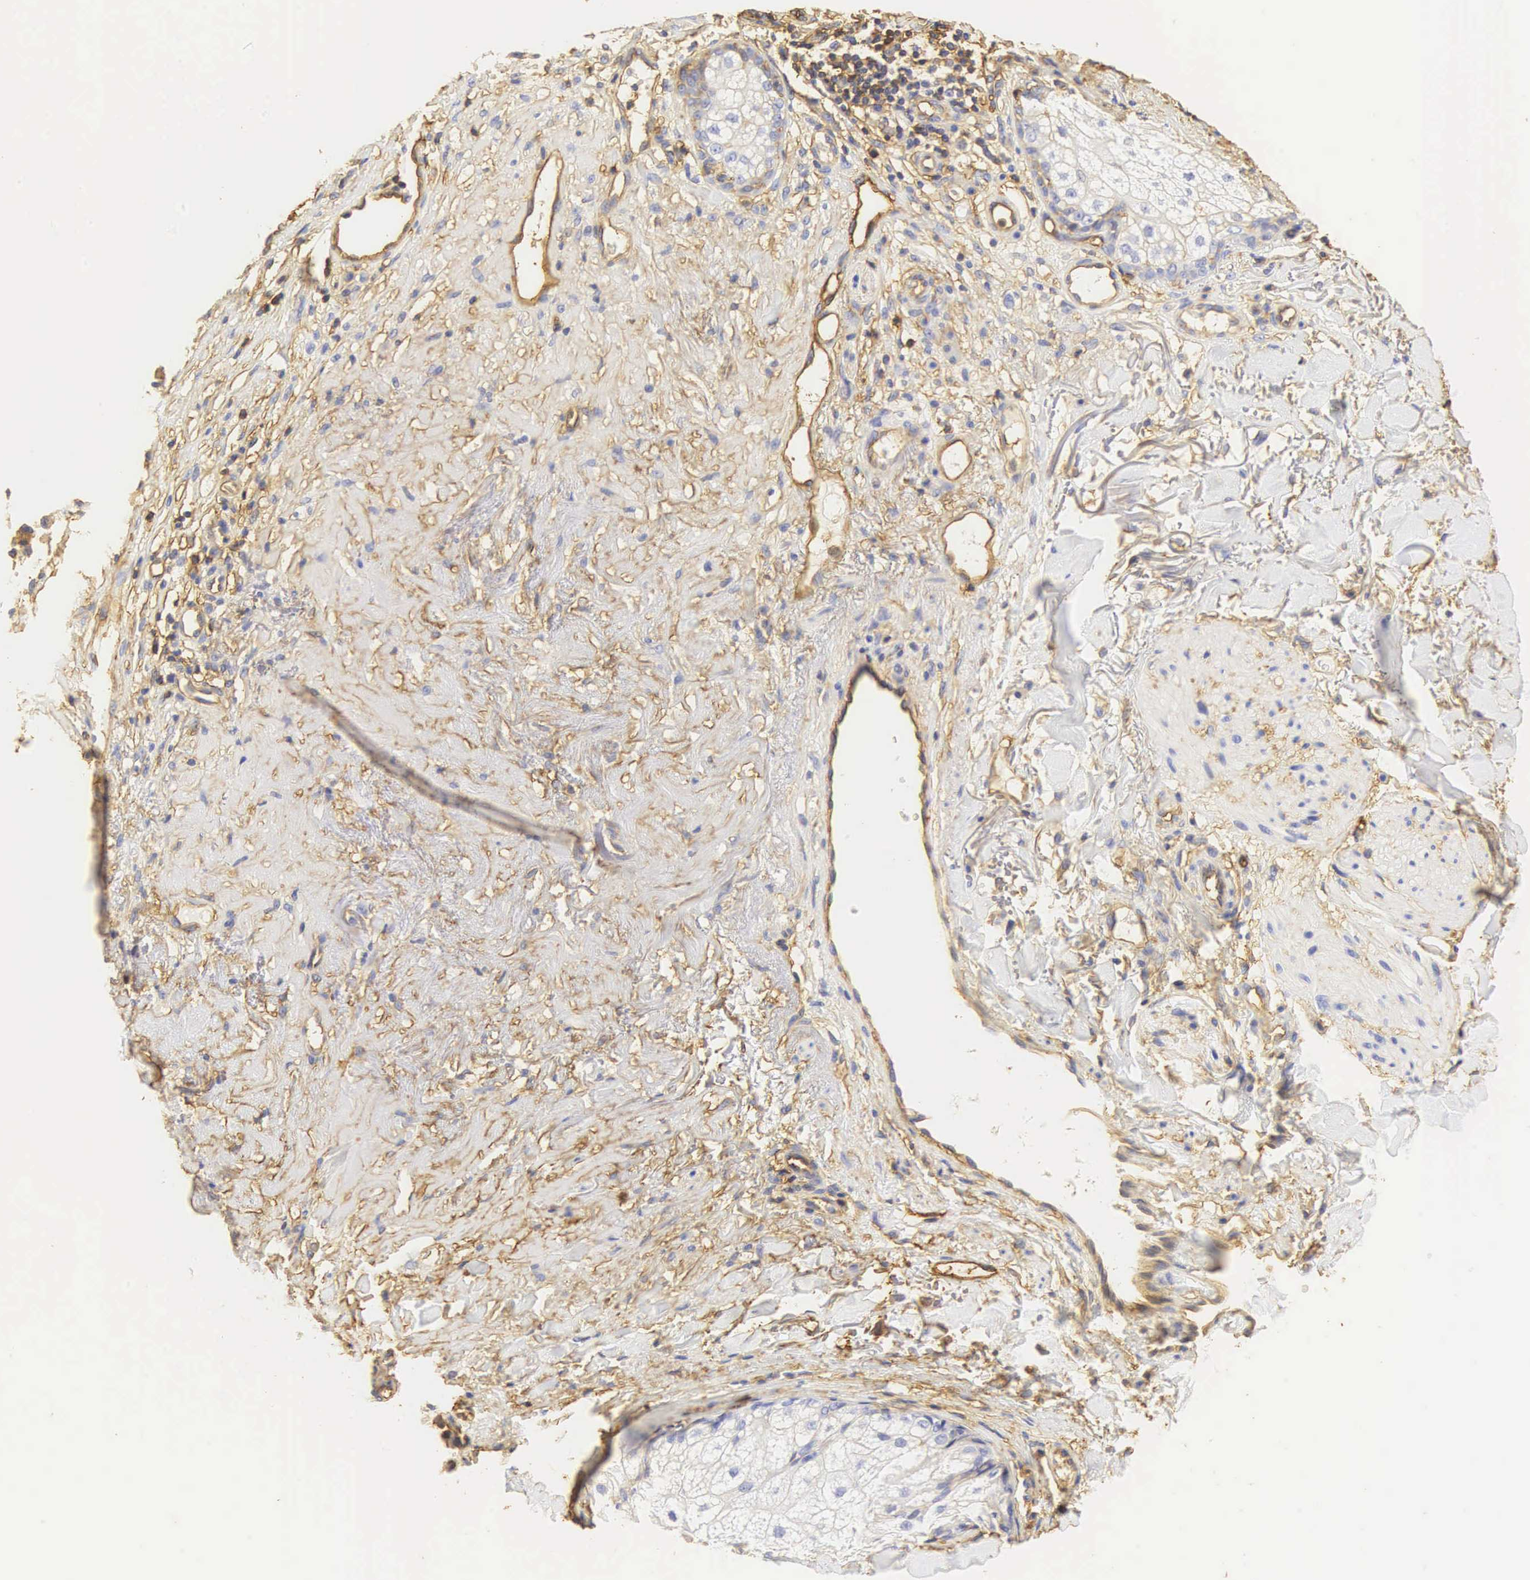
{"staining": {"intensity": "weak", "quantity": "<25%", "location": "cytoplasmic/membranous"}, "tissue": "skin cancer", "cell_type": "Tumor cells", "image_type": "cancer", "snomed": [{"axis": "morphology", "description": "Squamous cell carcinoma, NOS"}, {"axis": "topography", "description": "Skin"}], "caption": "DAB immunohistochemical staining of skin cancer displays no significant staining in tumor cells.", "gene": "CD99", "patient": {"sex": "male", "age": 77}}